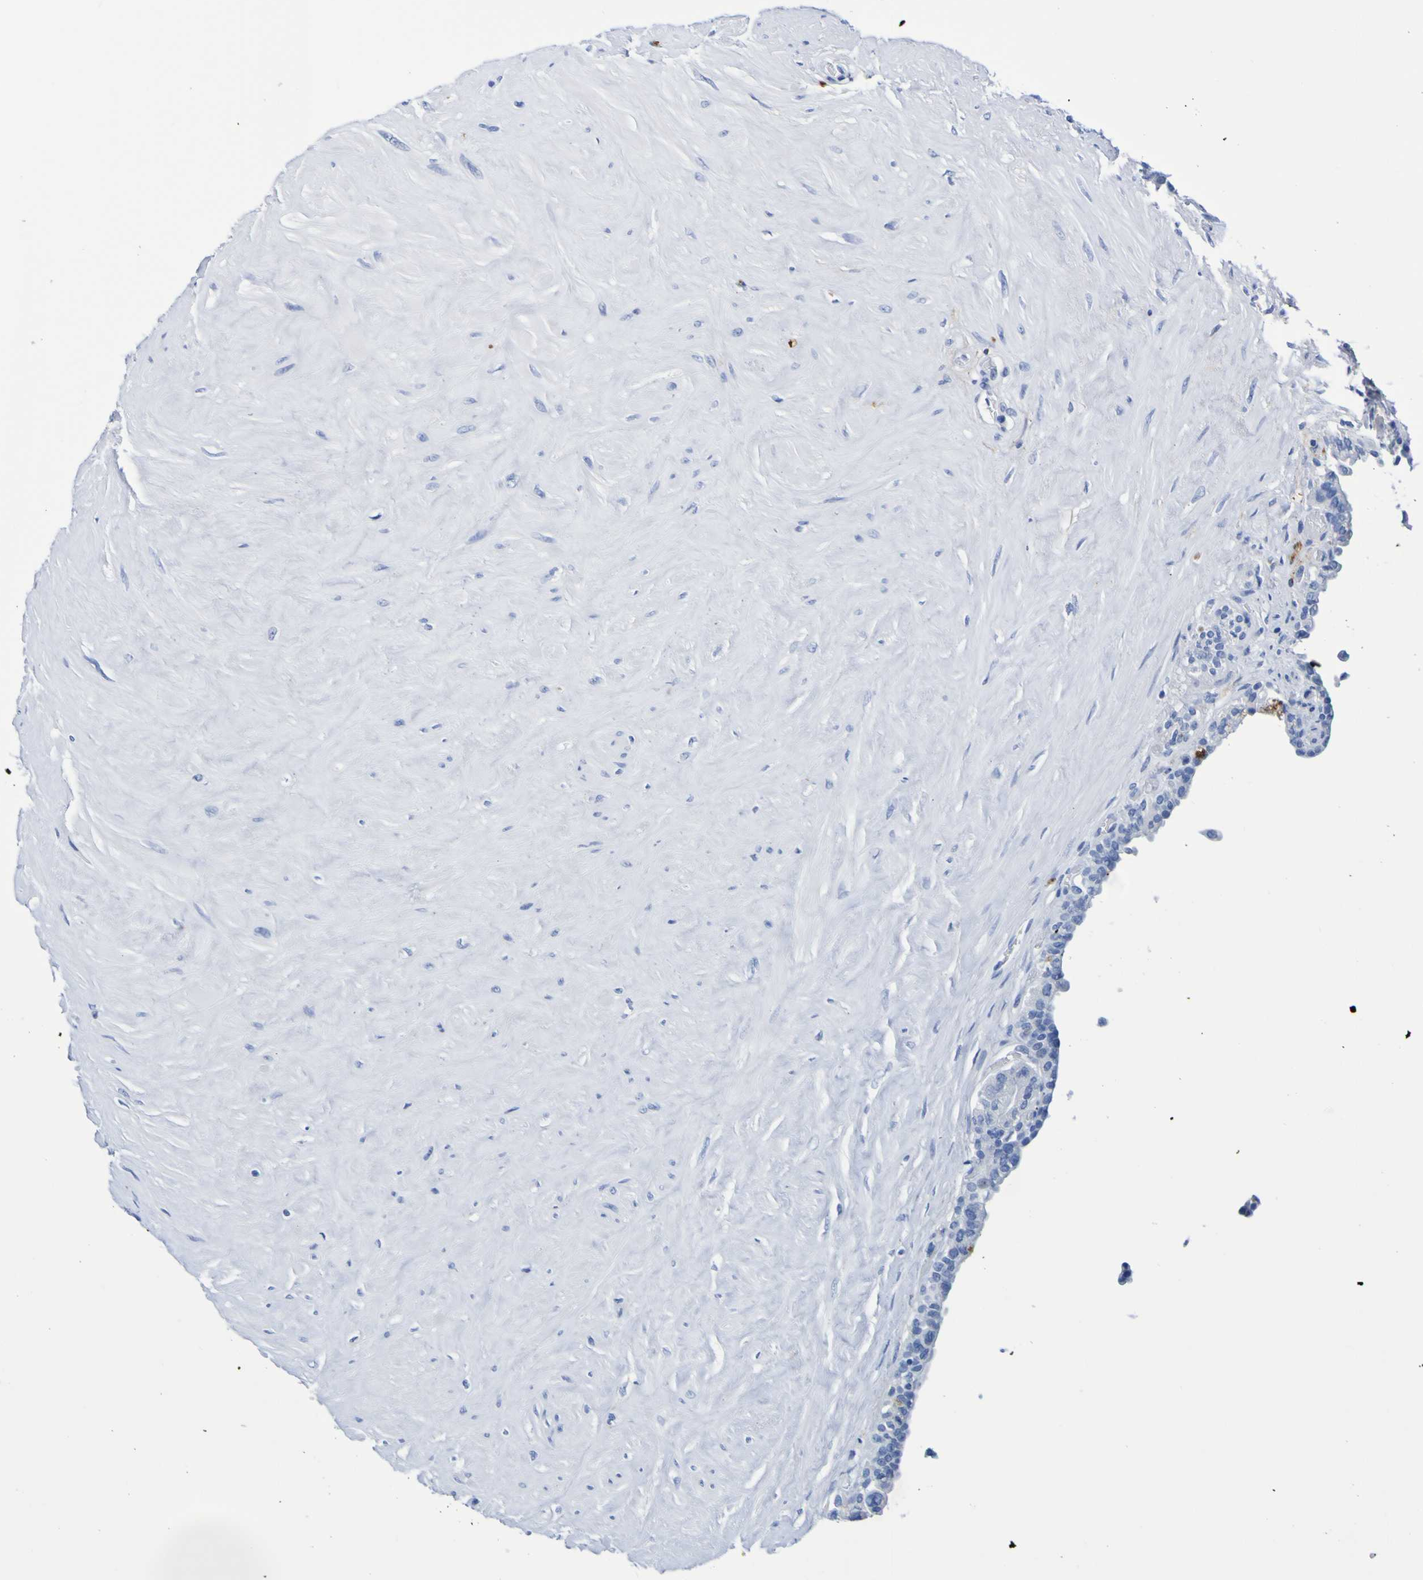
{"staining": {"intensity": "negative", "quantity": "none", "location": "none"}, "tissue": "seminal vesicle", "cell_type": "Glandular cells", "image_type": "normal", "snomed": [{"axis": "morphology", "description": "Normal tissue, NOS"}, {"axis": "topography", "description": "Seminal veicle"}], "caption": "High power microscopy micrograph of an immunohistochemistry (IHC) histopathology image of benign seminal vesicle, revealing no significant positivity in glandular cells.", "gene": "DPEP1", "patient": {"sex": "male", "age": 63}}